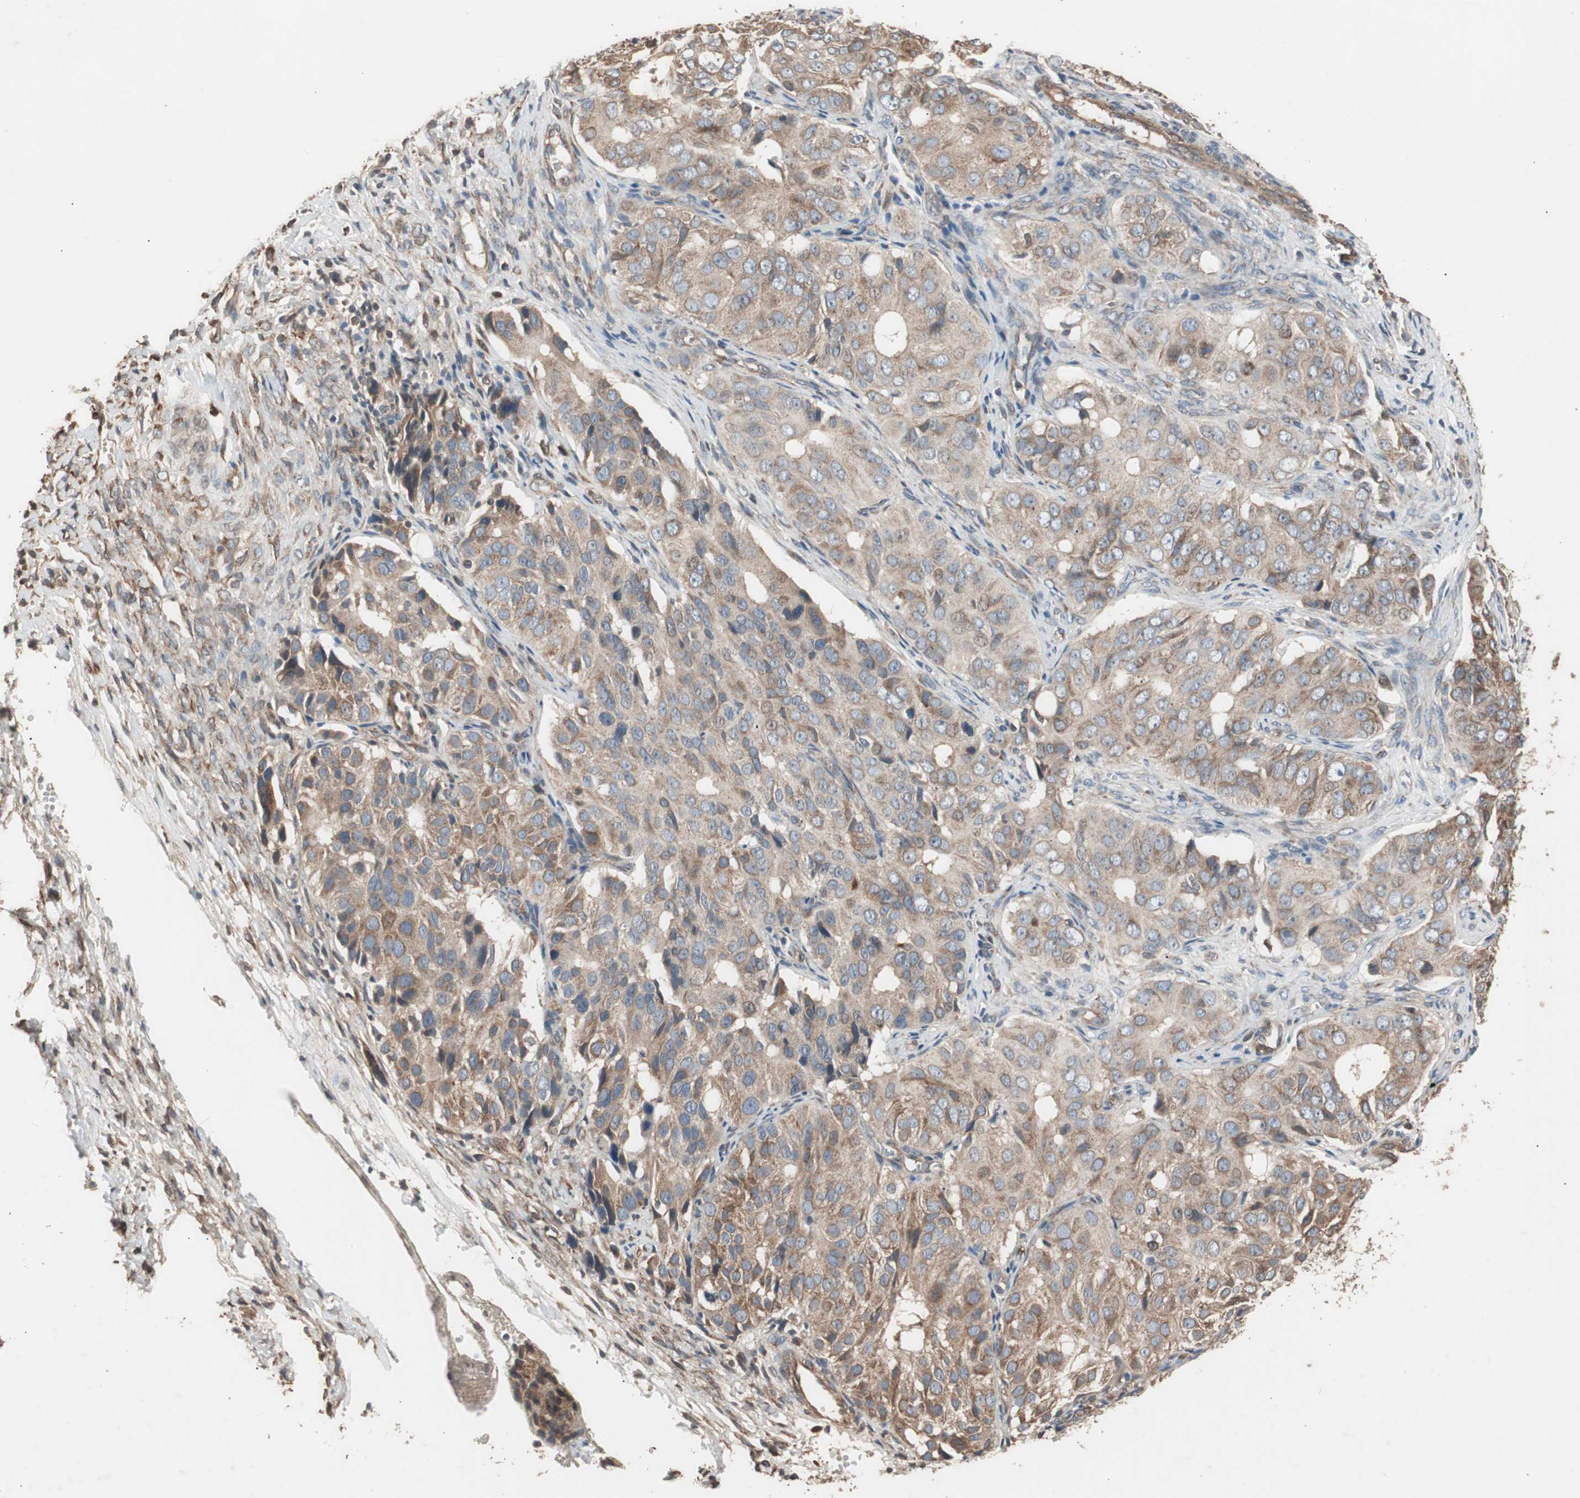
{"staining": {"intensity": "moderate", "quantity": "25%-75%", "location": "cytoplasmic/membranous"}, "tissue": "ovarian cancer", "cell_type": "Tumor cells", "image_type": "cancer", "snomed": [{"axis": "morphology", "description": "Carcinoma, endometroid"}, {"axis": "topography", "description": "Ovary"}], "caption": "DAB immunohistochemical staining of human ovarian cancer demonstrates moderate cytoplasmic/membranous protein staining in about 25%-75% of tumor cells.", "gene": "LZTS1", "patient": {"sex": "female", "age": 51}}